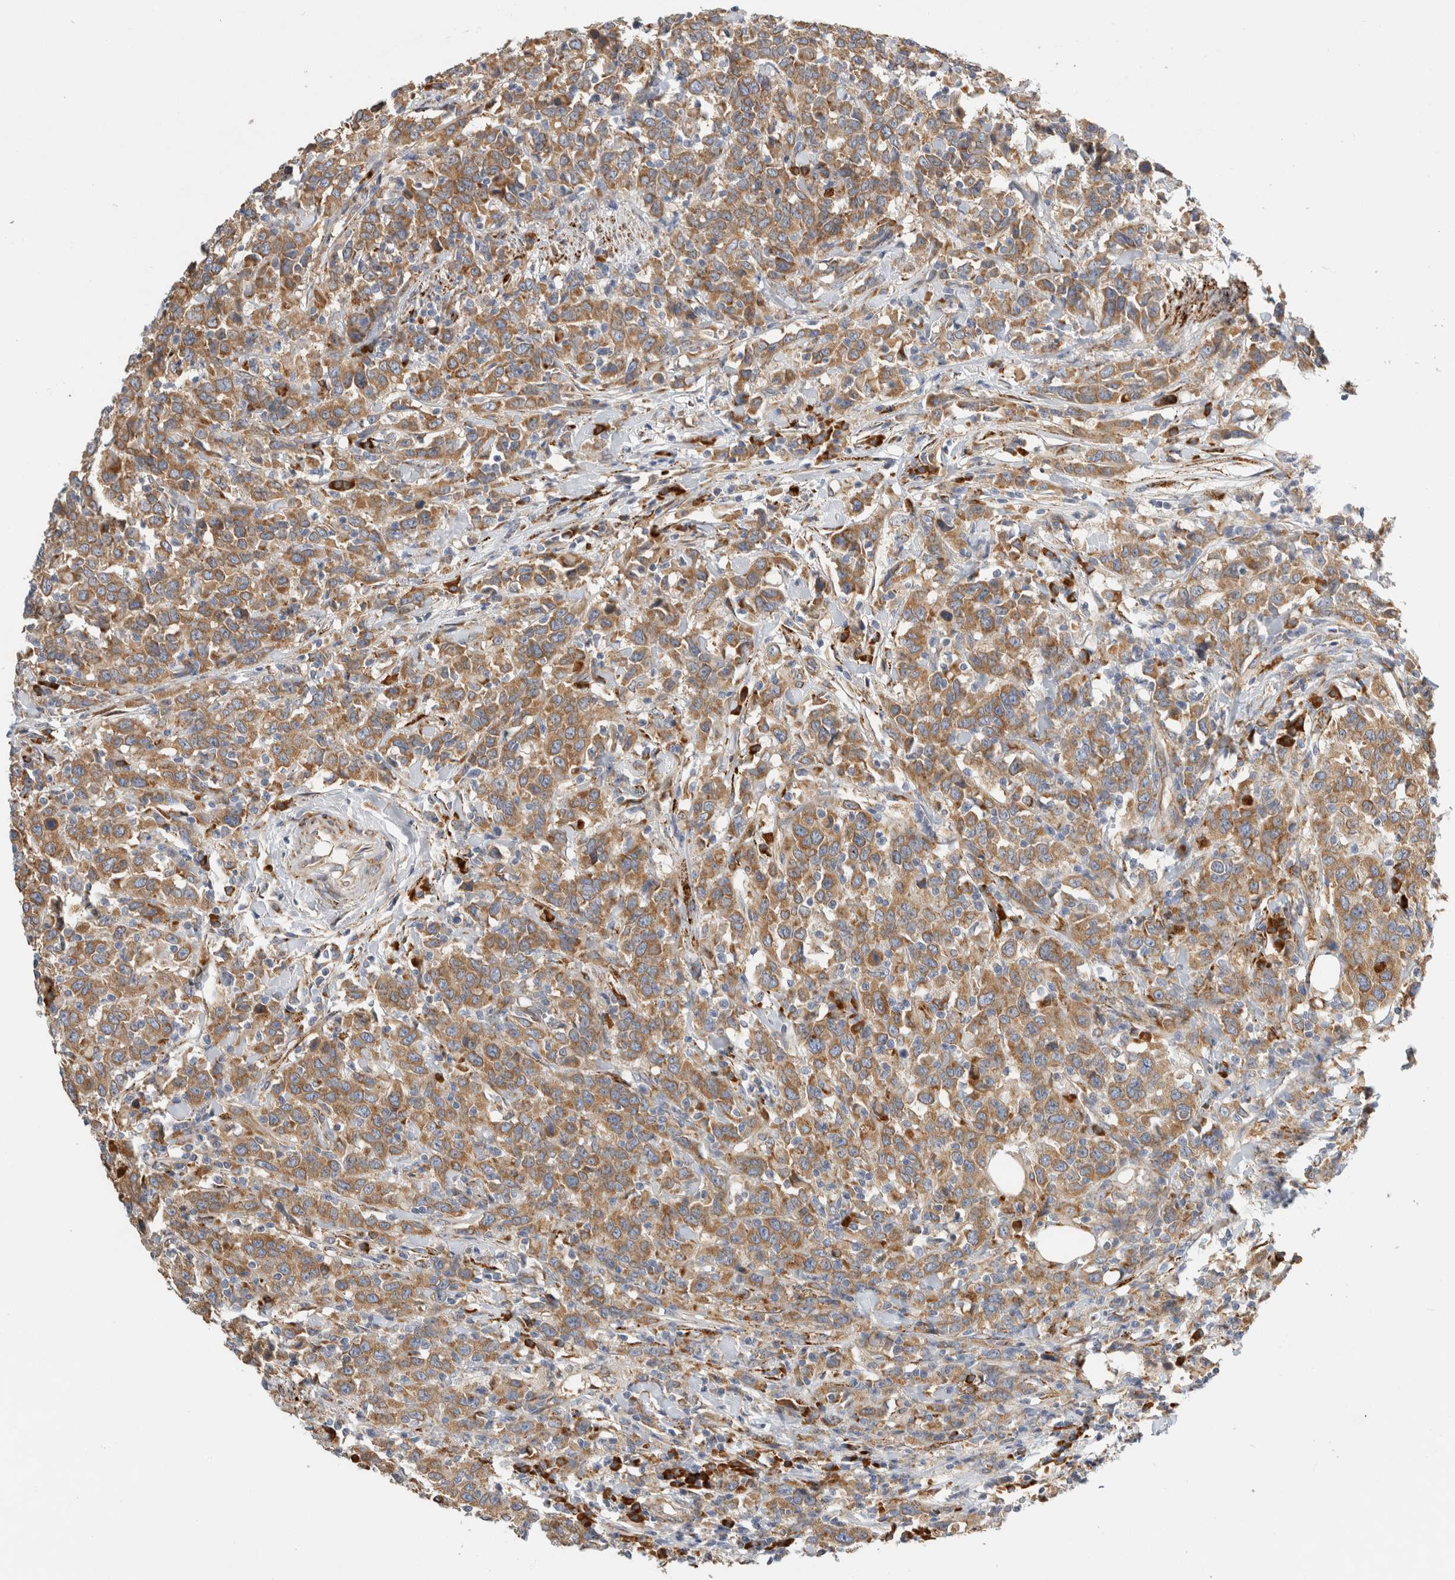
{"staining": {"intensity": "moderate", "quantity": ">75%", "location": "cytoplasmic/membranous"}, "tissue": "urothelial cancer", "cell_type": "Tumor cells", "image_type": "cancer", "snomed": [{"axis": "morphology", "description": "Urothelial carcinoma, High grade"}, {"axis": "topography", "description": "Urinary bladder"}], "caption": "IHC (DAB (3,3'-diaminobenzidine)) staining of high-grade urothelial carcinoma displays moderate cytoplasmic/membranous protein staining in approximately >75% of tumor cells.", "gene": "RPN2", "patient": {"sex": "male", "age": 61}}